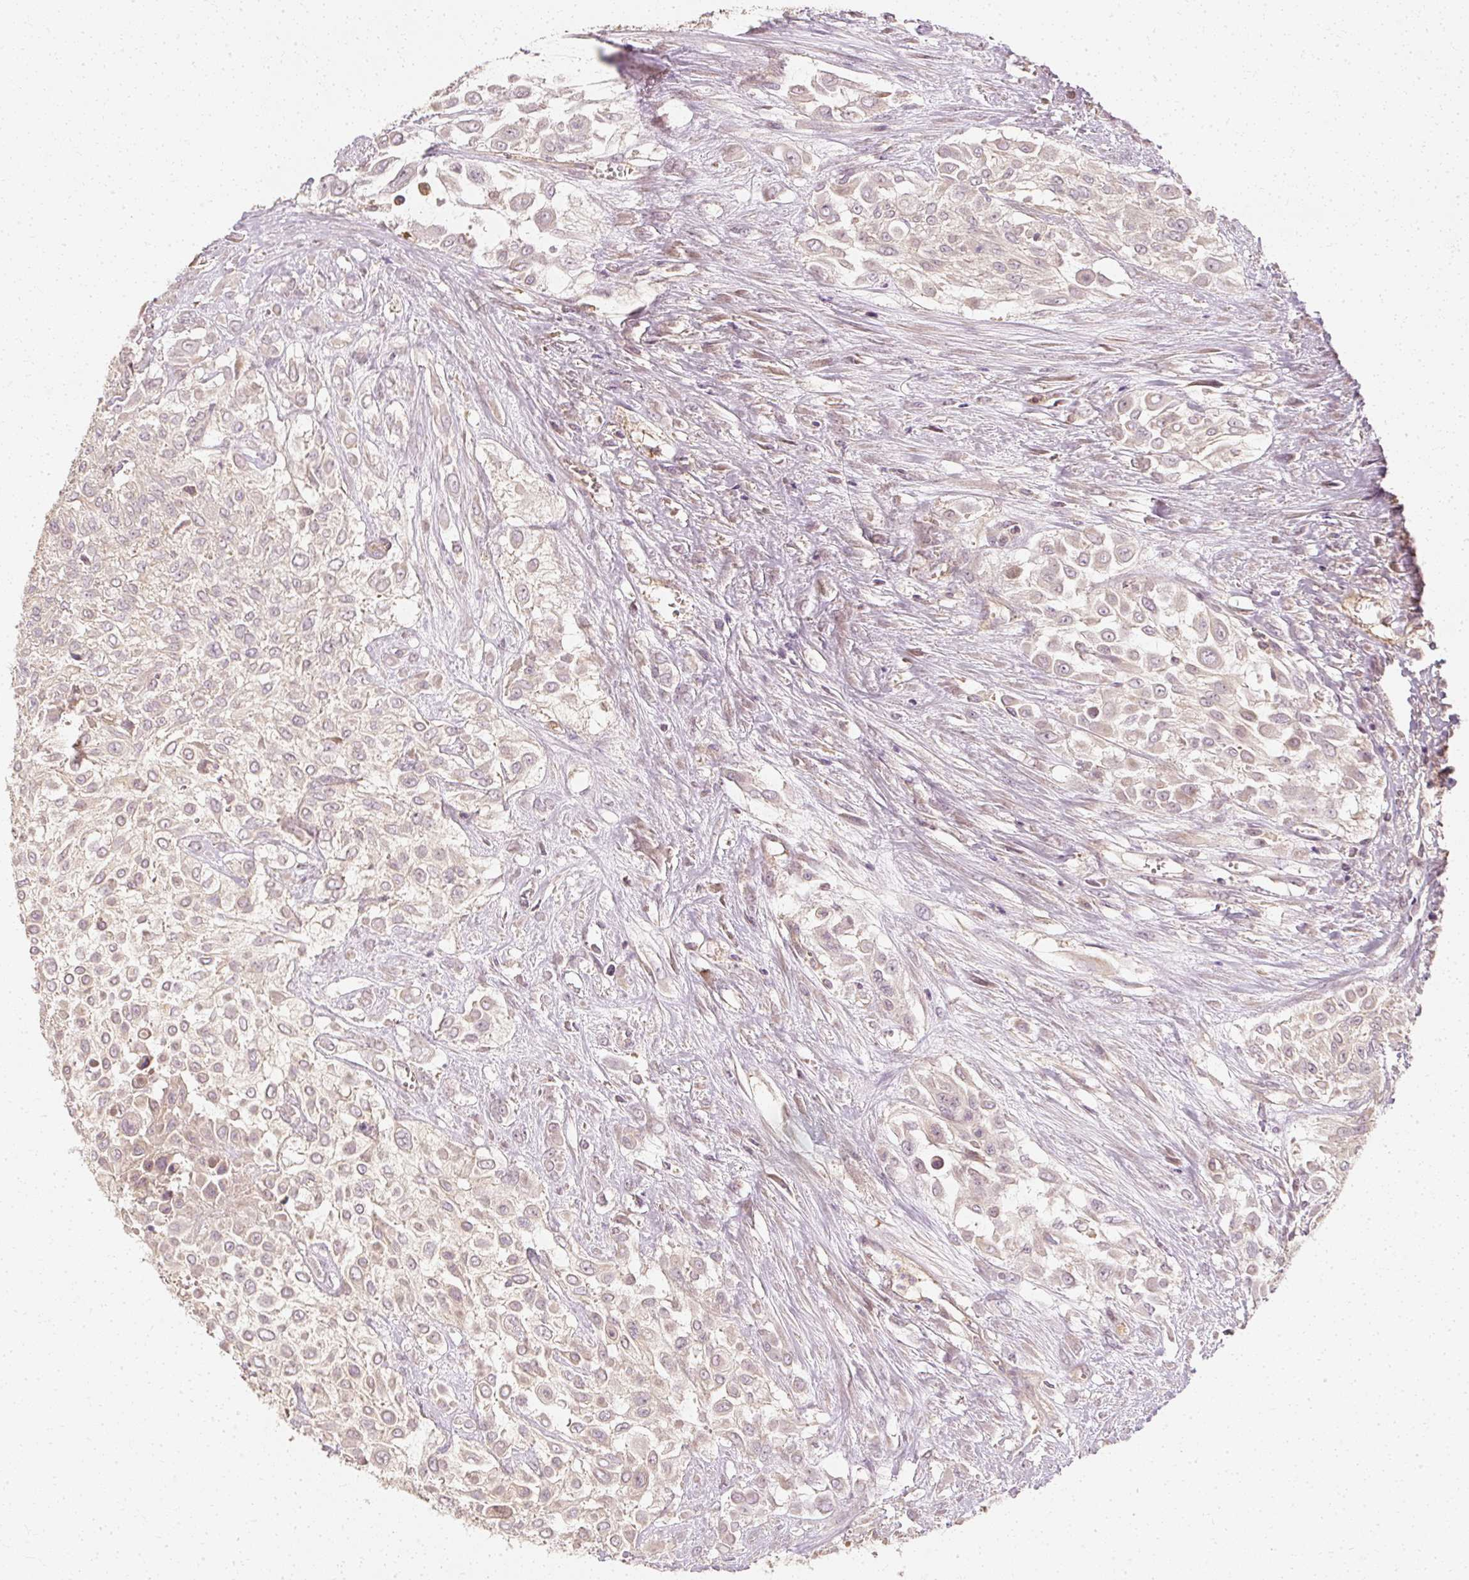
{"staining": {"intensity": "negative", "quantity": "none", "location": "none"}, "tissue": "urothelial cancer", "cell_type": "Tumor cells", "image_type": "cancer", "snomed": [{"axis": "morphology", "description": "Urothelial carcinoma, High grade"}, {"axis": "topography", "description": "Urinary bladder"}], "caption": "Immunohistochemical staining of urothelial cancer demonstrates no significant expression in tumor cells.", "gene": "GNAQ", "patient": {"sex": "male", "age": 57}}